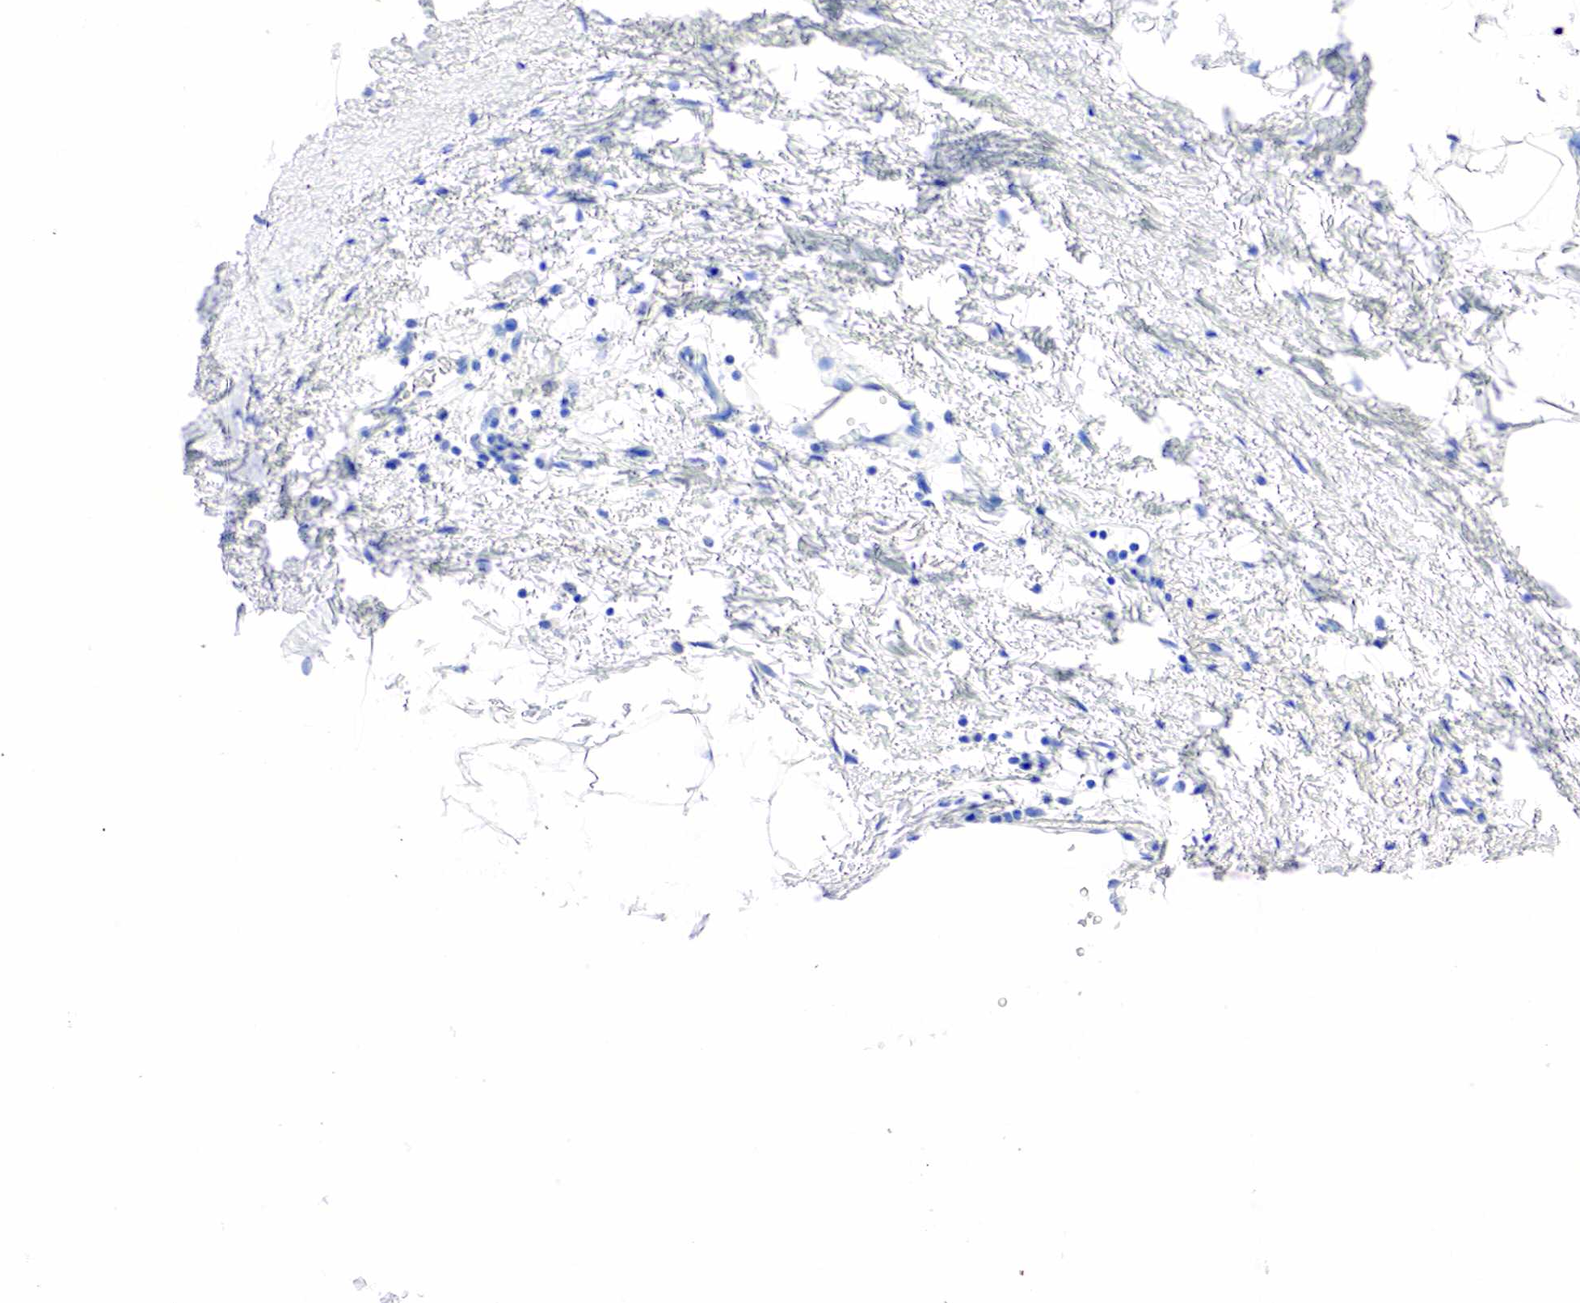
{"staining": {"intensity": "negative", "quantity": "none", "location": "none"}, "tissue": "breast cancer", "cell_type": "Tumor cells", "image_type": "cancer", "snomed": [{"axis": "morphology", "description": "Duct carcinoma"}, {"axis": "topography", "description": "Breast"}], "caption": "The photomicrograph demonstrates no staining of tumor cells in breast cancer.", "gene": "SST", "patient": {"sex": "female", "age": 64}}